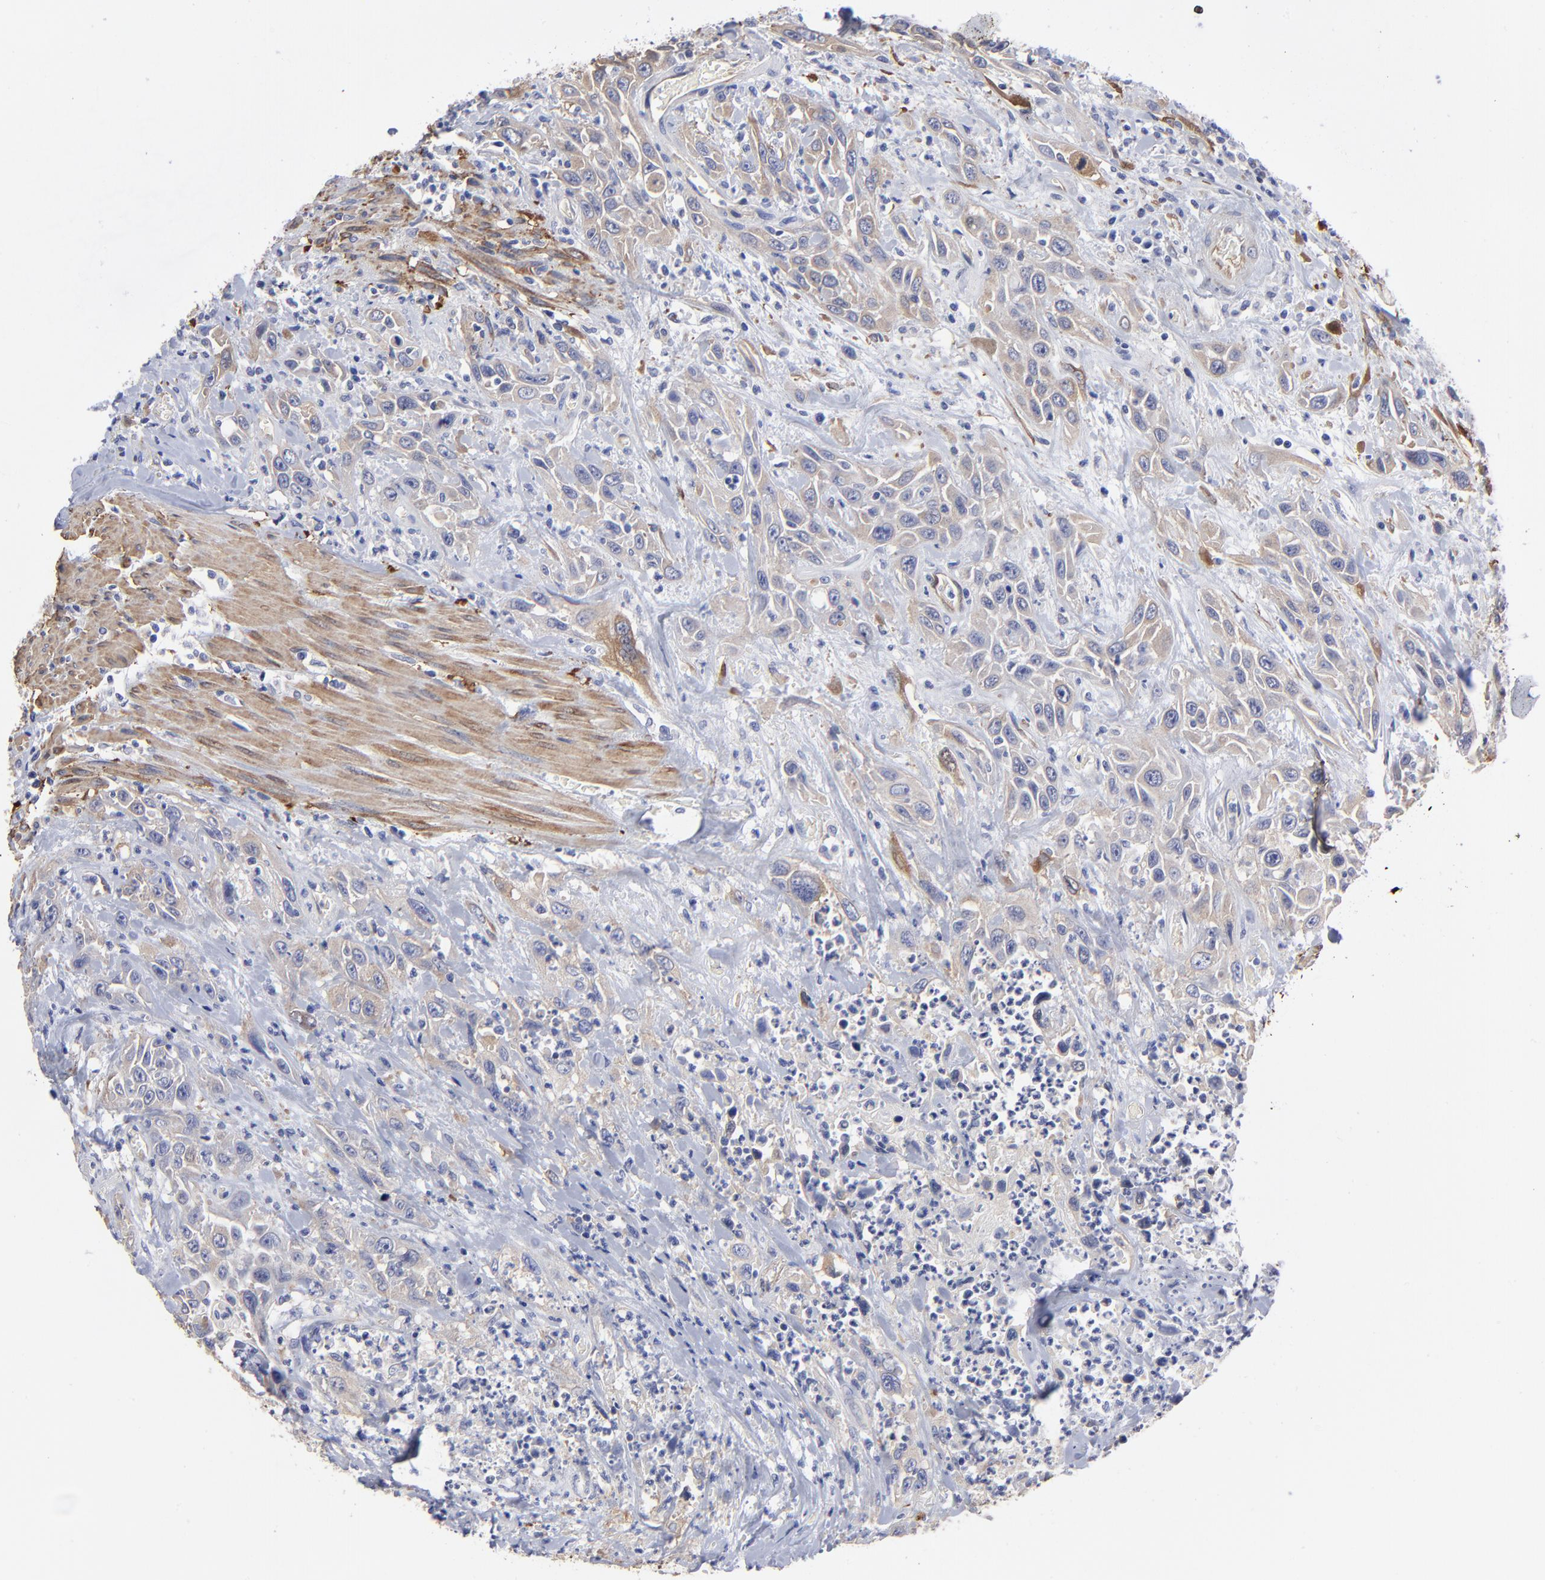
{"staining": {"intensity": "weak", "quantity": ">75%", "location": "cytoplasmic/membranous"}, "tissue": "urothelial cancer", "cell_type": "Tumor cells", "image_type": "cancer", "snomed": [{"axis": "morphology", "description": "Urothelial carcinoma, High grade"}, {"axis": "topography", "description": "Urinary bladder"}], "caption": "Immunohistochemistry (DAB) staining of human urothelial cancer displays weak cytoplasmic/membranous protein positivity in approximately >75% of tumor cells.", "gene": "CILP", "patient": {"sex": "female", "age": 84}}